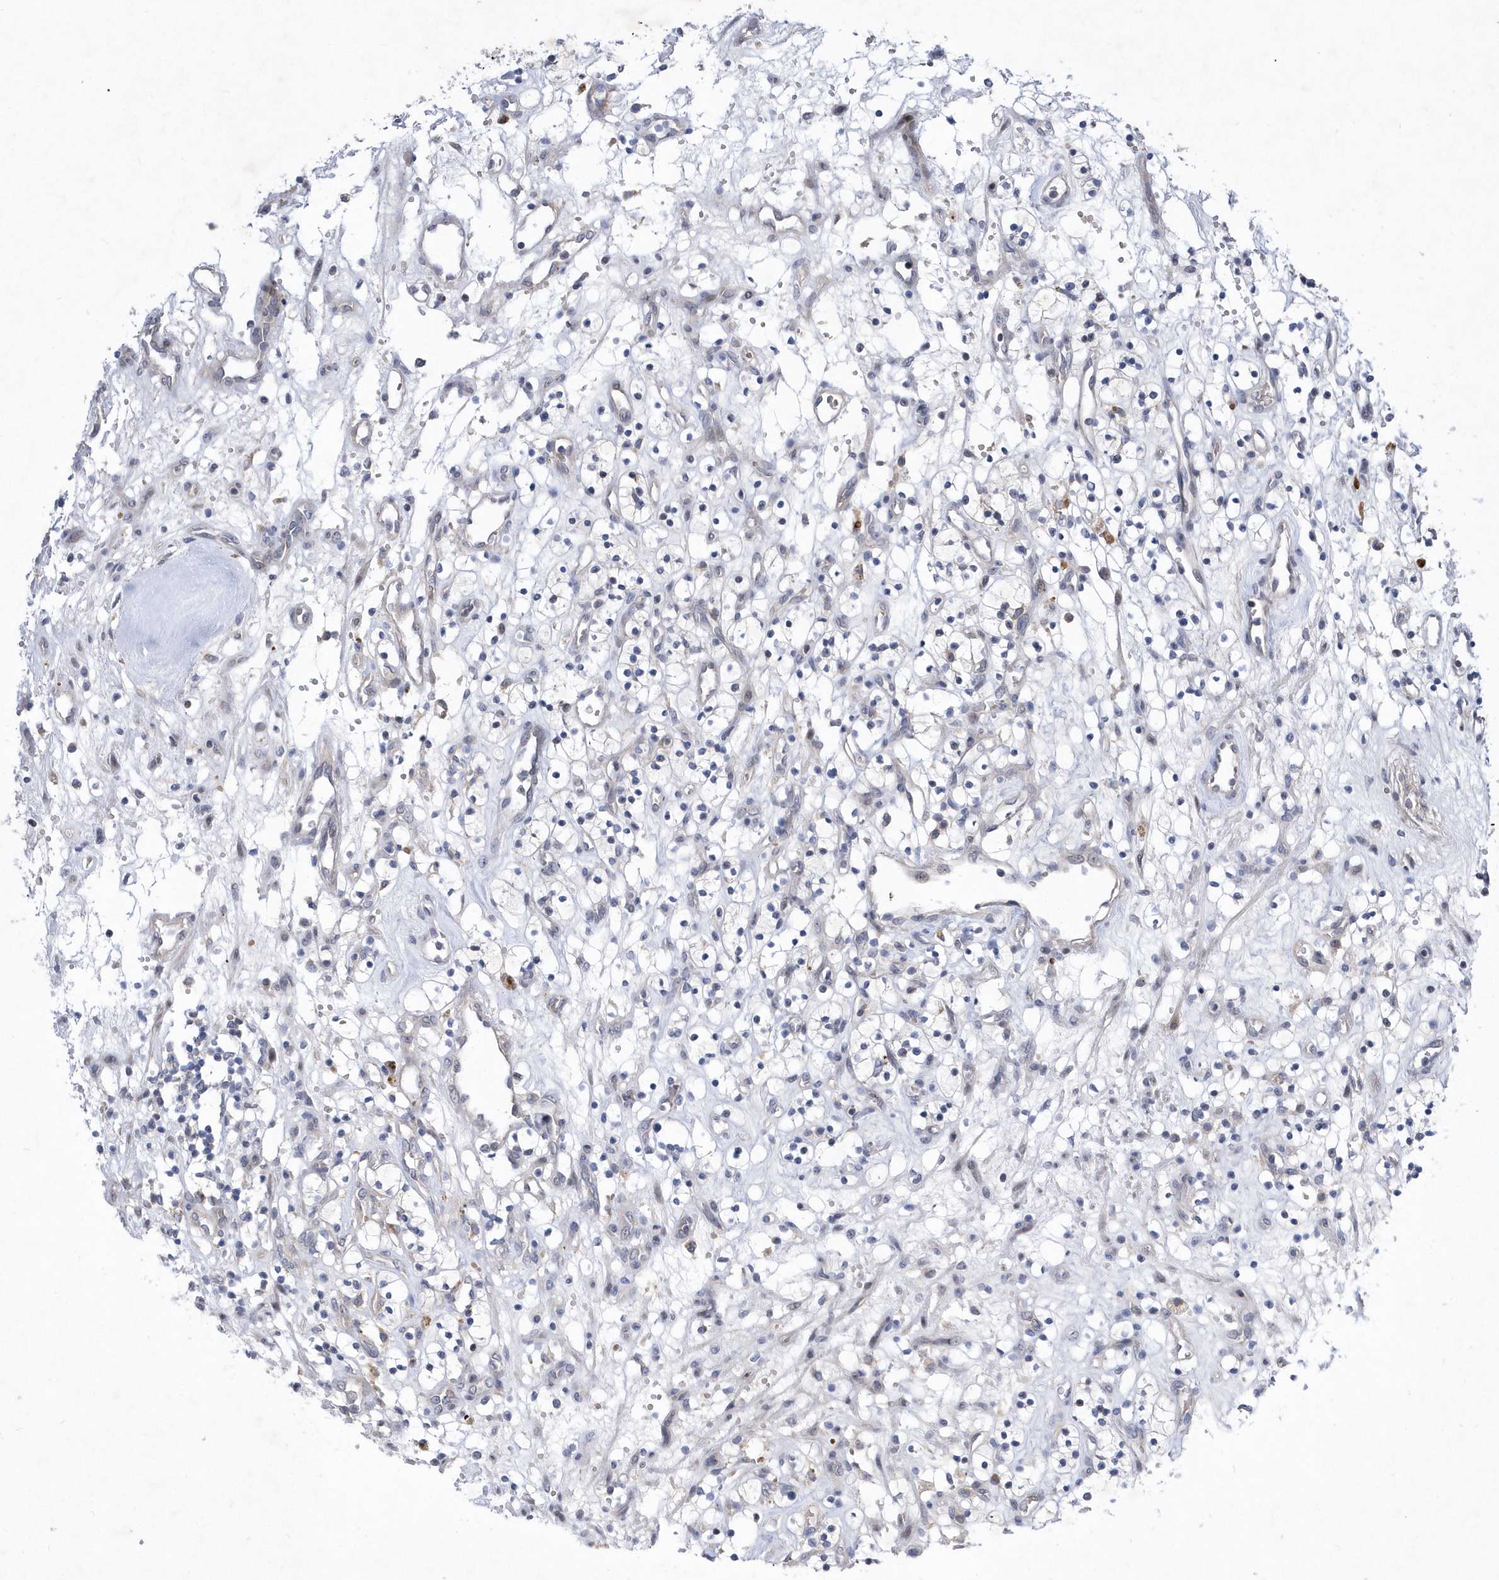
{"staining": {"intensity": "negative", "quantity": "none", "location": "none"}, "tissue": "renal cancer", "cell_type": "Tumor cells", "image_type": "cancer", "snomed": [{"axis": "morphology", "description": "Adenocarcinoma, NOS"}, {"axis": "topography", "description": "Kidney"}], "caption": "Adenocarcinoma (renal) was stained to show a protein in brown. There is no significant positivity in tumor cells.", "gene": "ZNF875", "patient": {"sex": "female", "age": 57}}